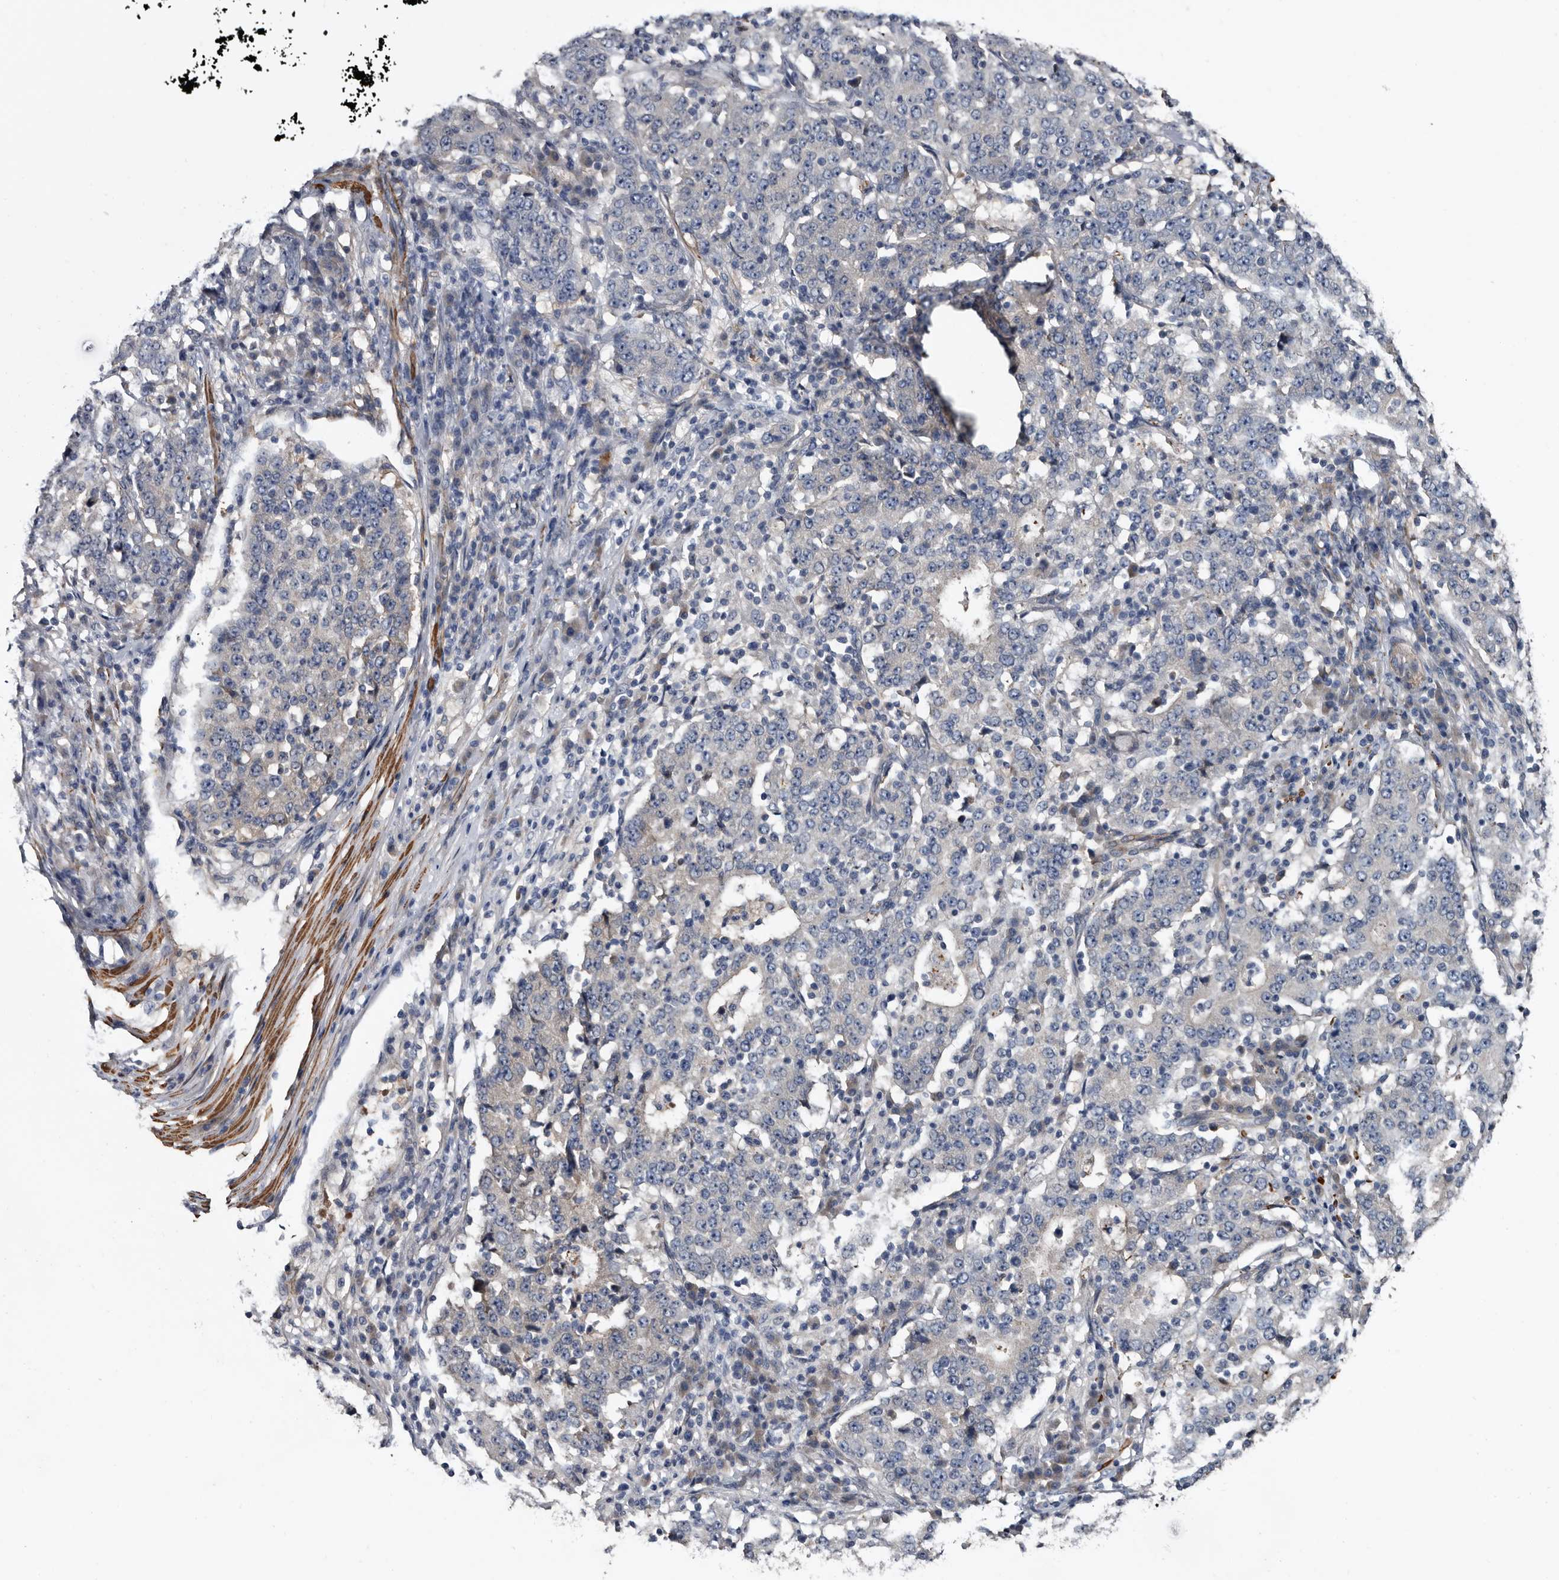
{"staining": {"intensity": "negative", "quantity": "none", "location": "none"}, "tissue": "stomach cancer", "cell_type": "Tumor cells", "image_type": "cancer", "snomed": [{"axis": "morphology", "description": "Adenocarcinoma, NOS"}, {"axis": "topography", "description": "Stomach"}], "caption": "Protein analysis of adenocarcinoma (stomach) displays no significant positivity in tumor cells.", "gene": "IARS1", "patient": {"sex": "male", "age": 59}}